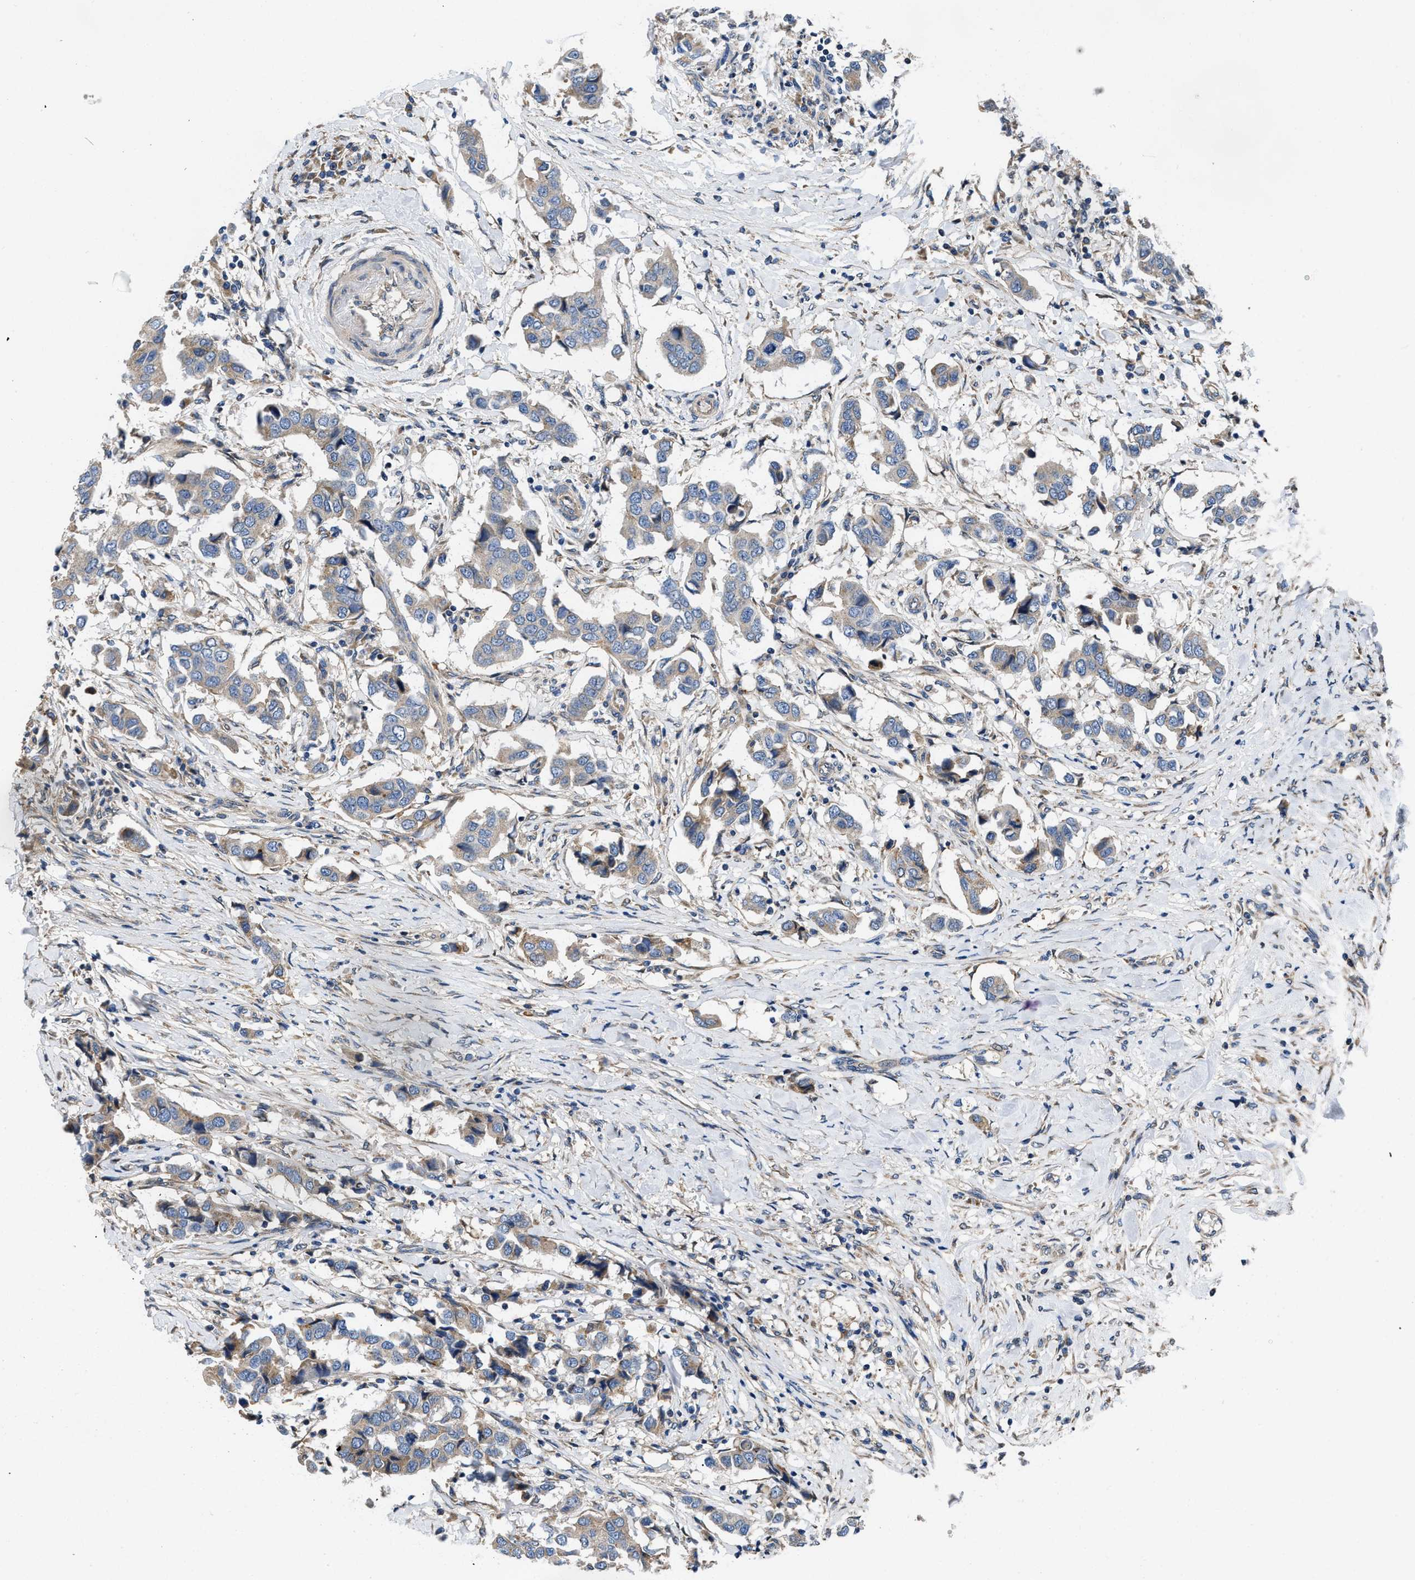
{"staining": {"intensity": "weak", "quantity": ">75%", "location": "cytoplasmic/membranous"}, "tissue": "breast cancer", "cell_type": "Tumor cells", "image_type": "cancer", "snomed": [{"axis": "morphology", "description": "Duct carcinoma"}, {"axis": "topography", "description": "Breast"}], "caption": "Human breast cancer stained with a brown dye demonstrates weak cytoplasmic/membranous positive staining in about >75% of tumor cells.", "gene": "CEP128", "patient": {"sex": "female", "age": 80}}